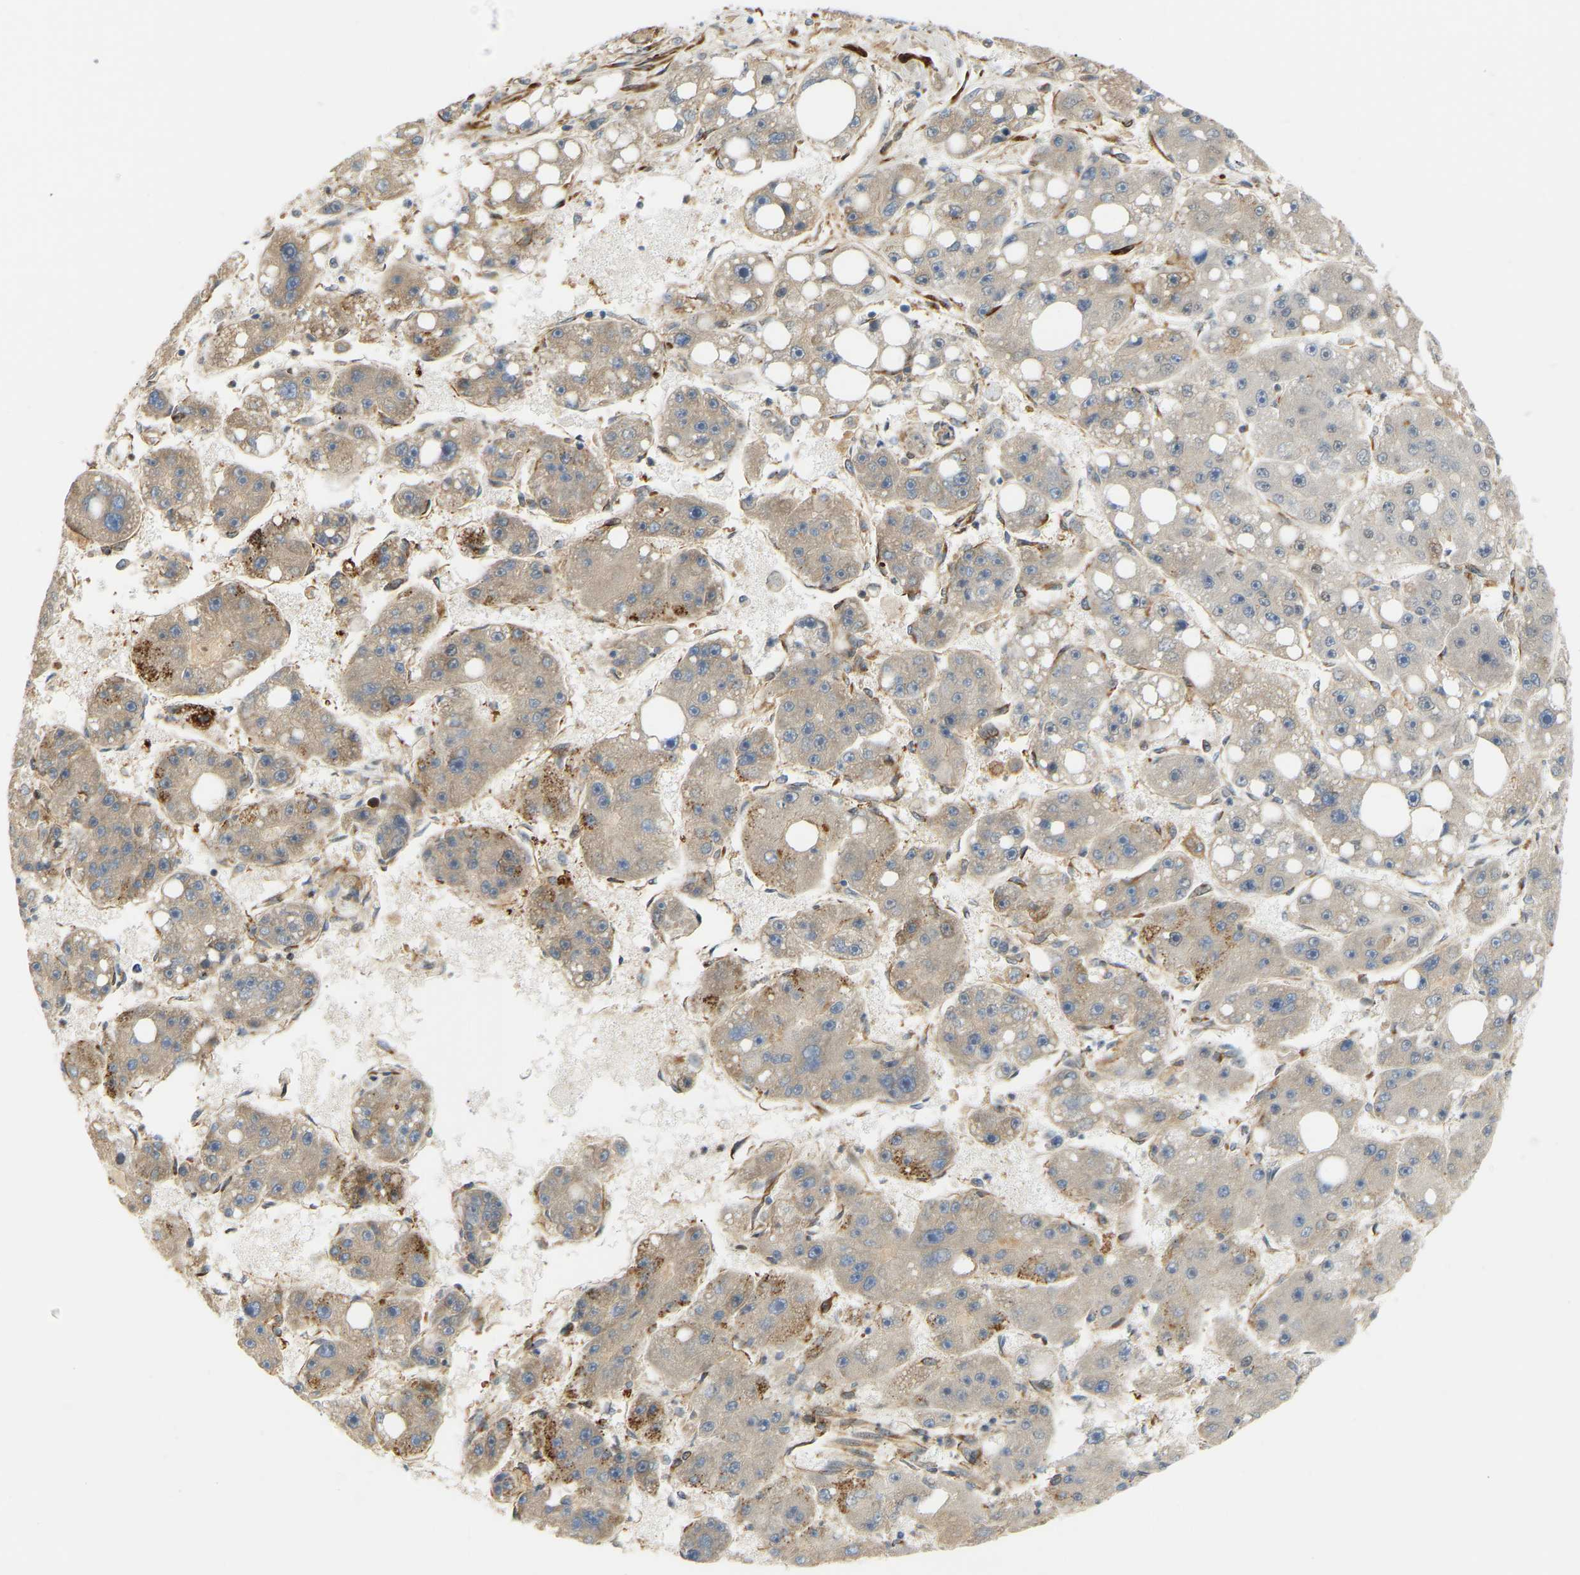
{"staining": {"intensity": "weak", "quantity": ">75%", "location": "cytoplasmic/membranous"}, "tissue": "liver cancer", "cell_type": "Tumor cells", "image_type": "cancer", "snomed": [{"axis": "morphology", "description": "Carcinoma, Hepatocellular, NOS"}, {"axis": "topography", "description": "Liver"}], "caption": "Liver hepatocellular carcinoma stained with a protein marker reveals weak staining in tumor cells.", "gene": "PLCG2", "patient": {"sex": "female", "age": 61}}